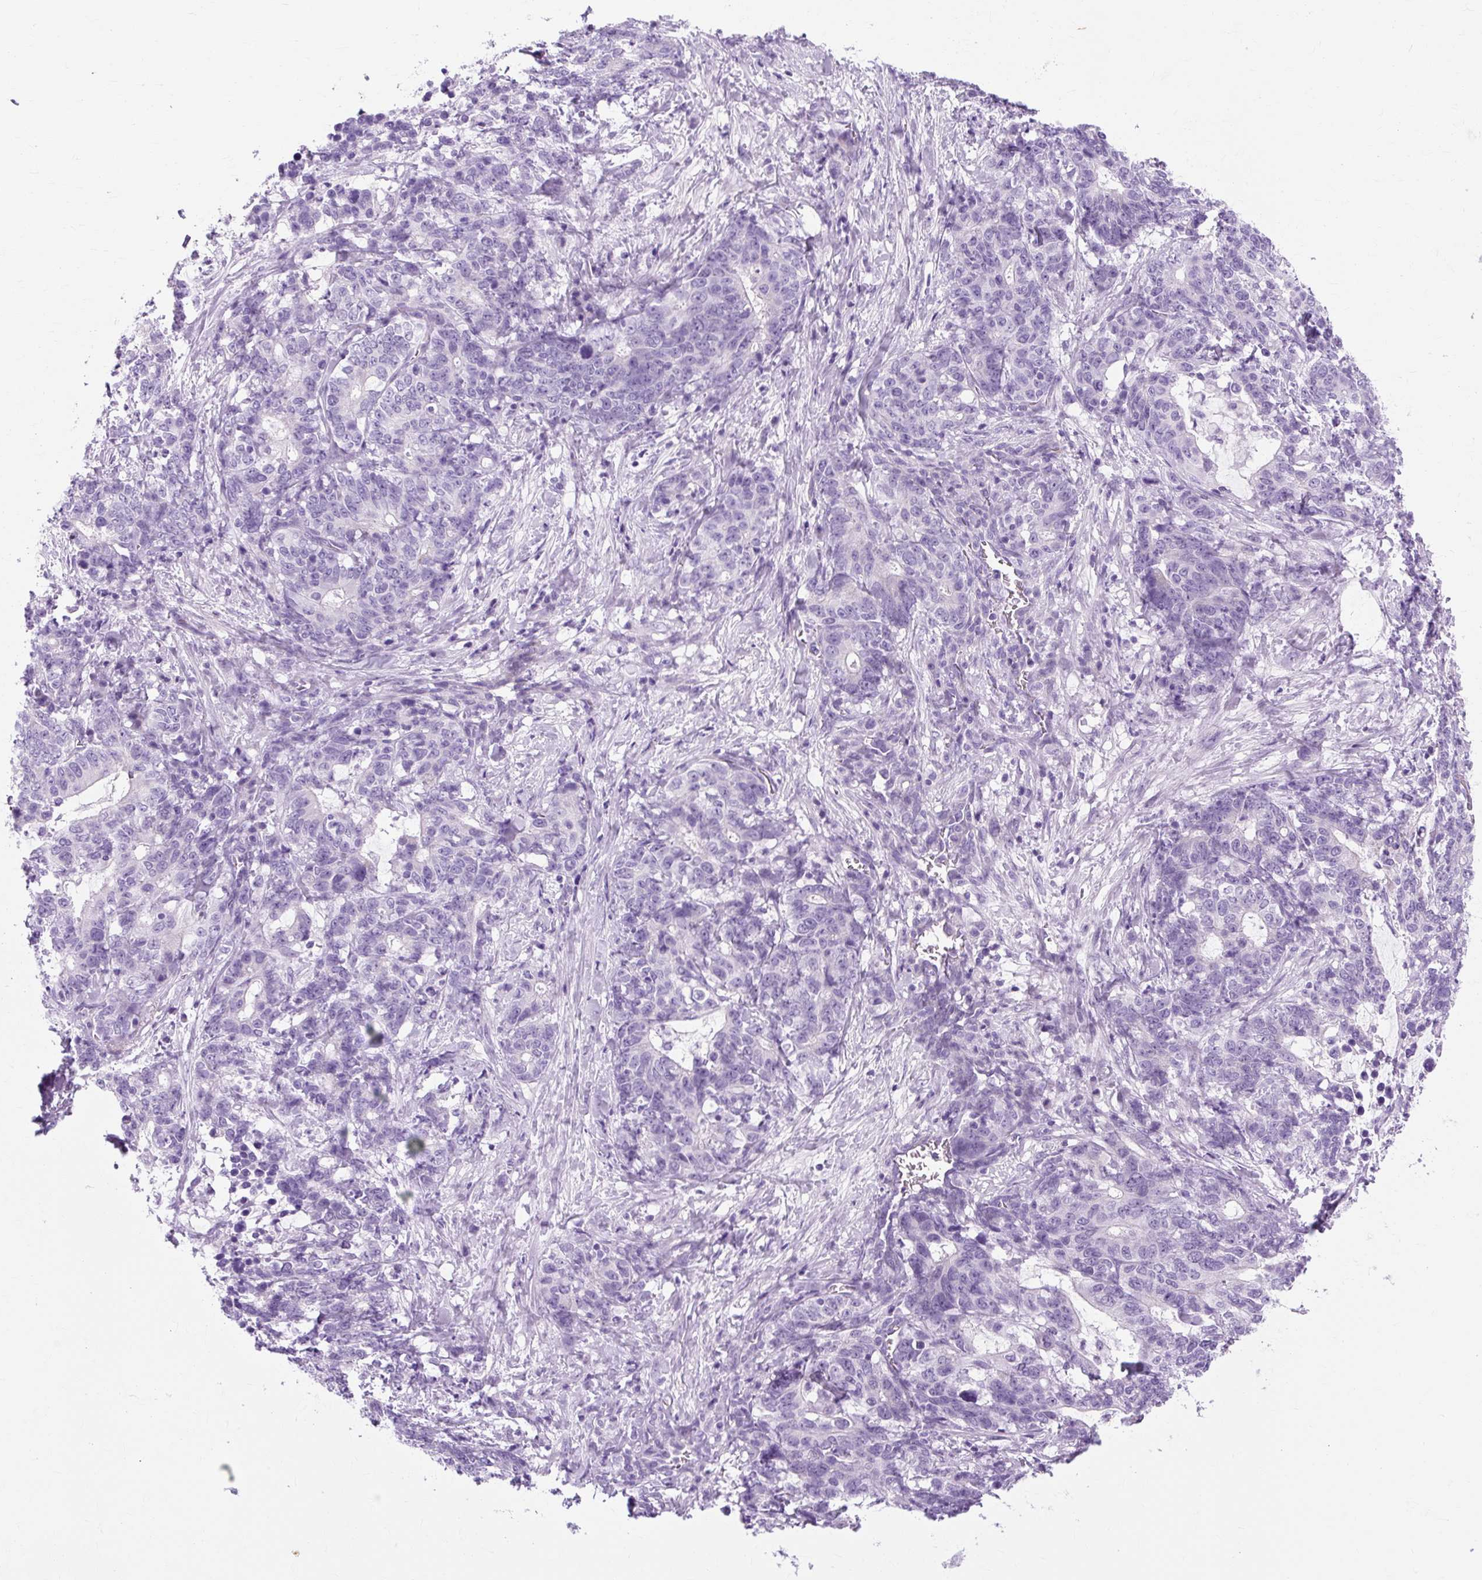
{"staining": {"intensity": "negative", "quantity": "none", "location": "none"}, "tissue": "stomach cancer", "cell_type": "Tumor cells", "image_type": "cancer", "snomed": [{"axis": "morphology", "description": "Normal tissue, NOS"}, {"axis": "morphology", "description": "Adenocarcinoma, NOS"}, {"axis": "topography", "description": "Stomach"}], "caption": "There is no significant positivity in tumor cells of adenocarcinoma (stomach). Brightfield microscopy of immunohistochemistry stained with DAB (brown) and hematoxylin (blue), captured at high magnification.", "gene": "TMEM89", "patient": {"sex": "female", "age": 64}}